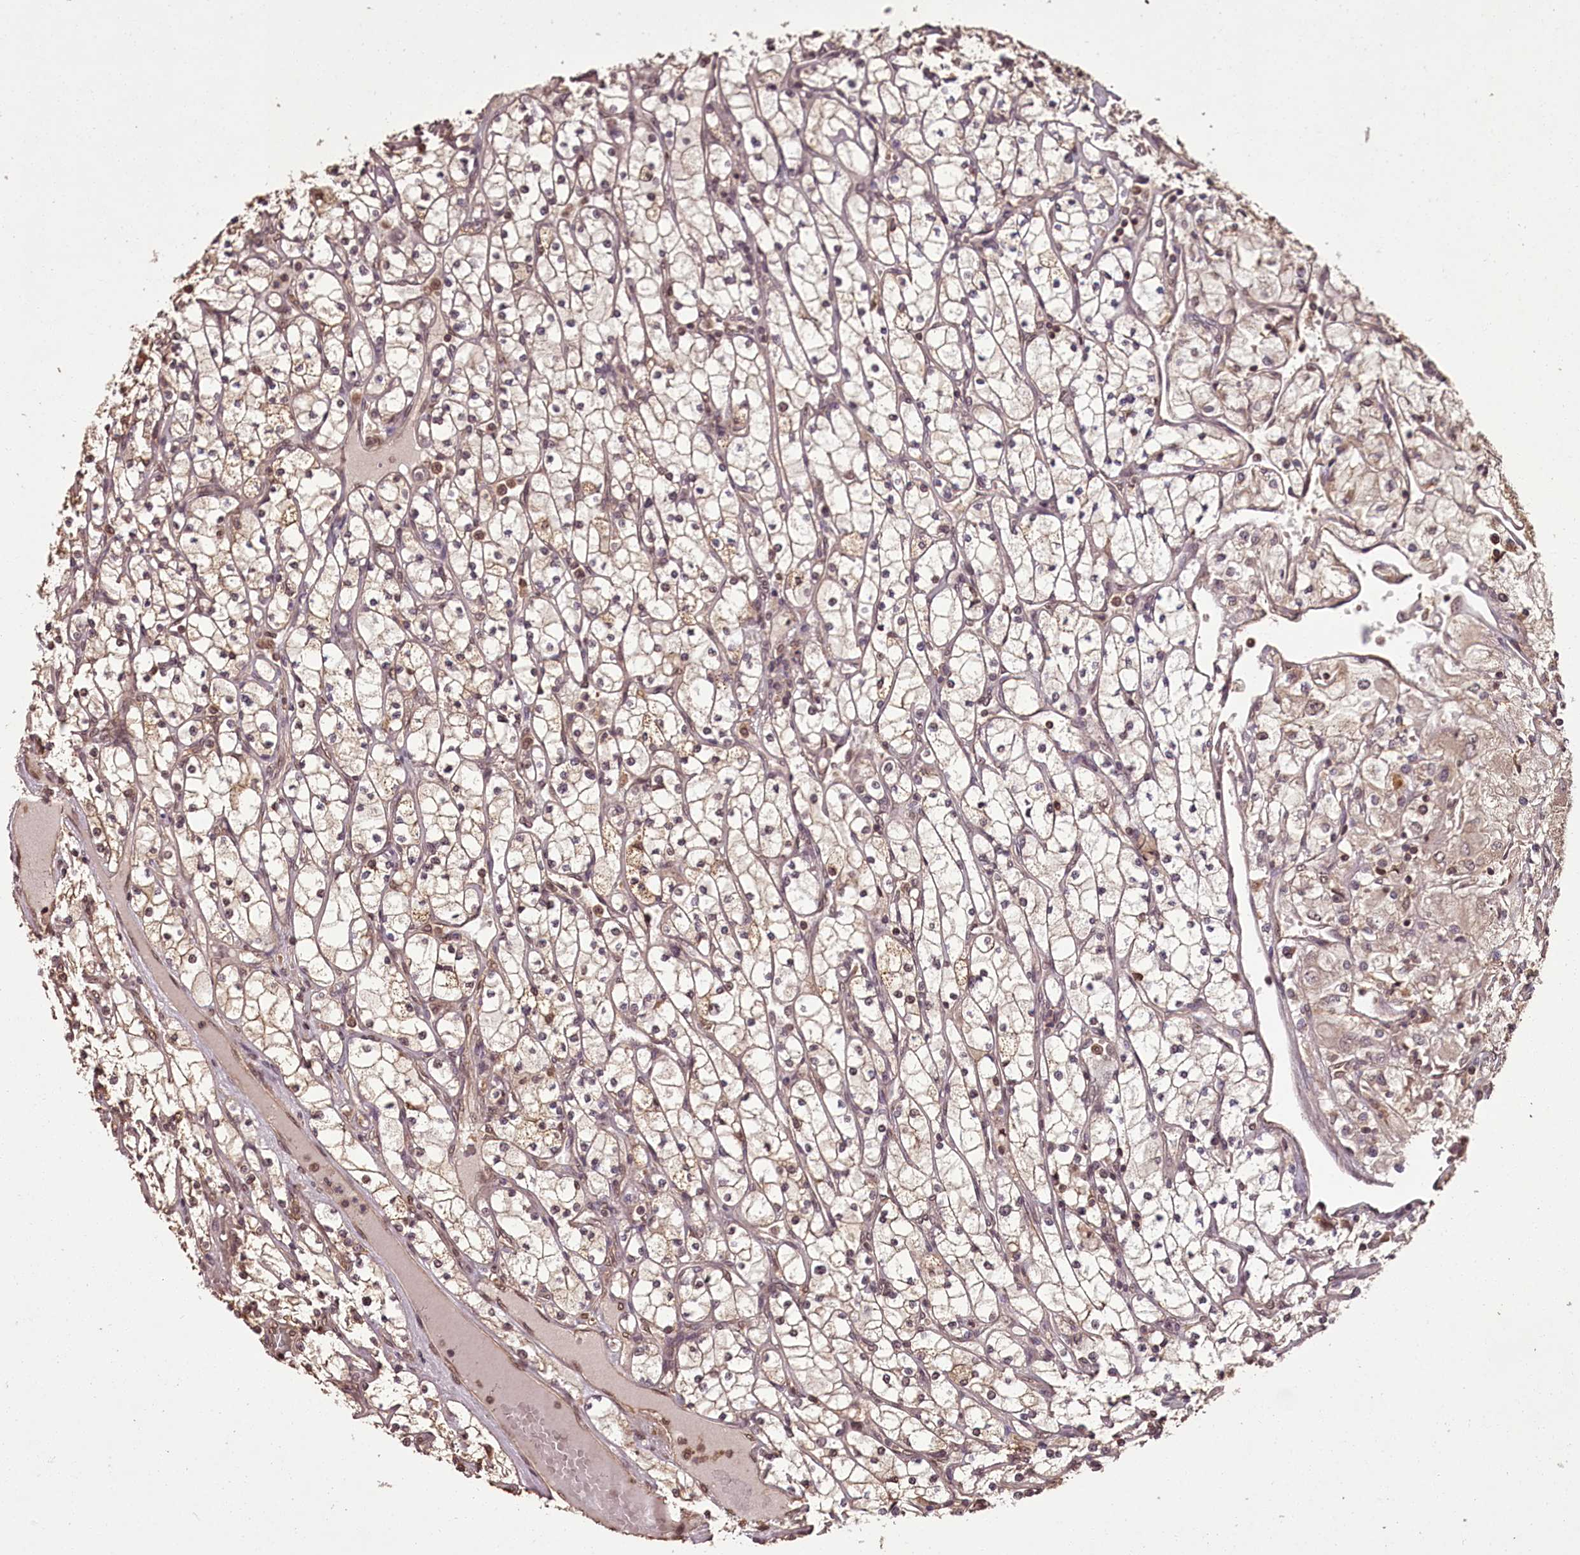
{"staining": {"intensity": "weak", "quantity": "25%-75%", "location": "cytoplasmic/membranous,nuclear"}, "tissue": "renal cancer", "cell_type": "Tumor cells", "image_type": "cancer", "snomed": [{"axis": "morphology", "description": "Adenocarcinoma, NOS"}, {"axis": "topography", "description": "Kidney"}], "caption": "Renal adenocarcinoma tissue reveals weak cytoplasmic/membranous and nuclear staining in about 25%-75% of tumor cells, visualized by immunohistochemistry. Using DAB (3,3'-diaminobenzidine) (brown) and hematoxylin (blue) stains, captured at high magnification using brightfield microscopy.", "gene": "NPRL2", "patient": {"sex": "male", "age": 80}}